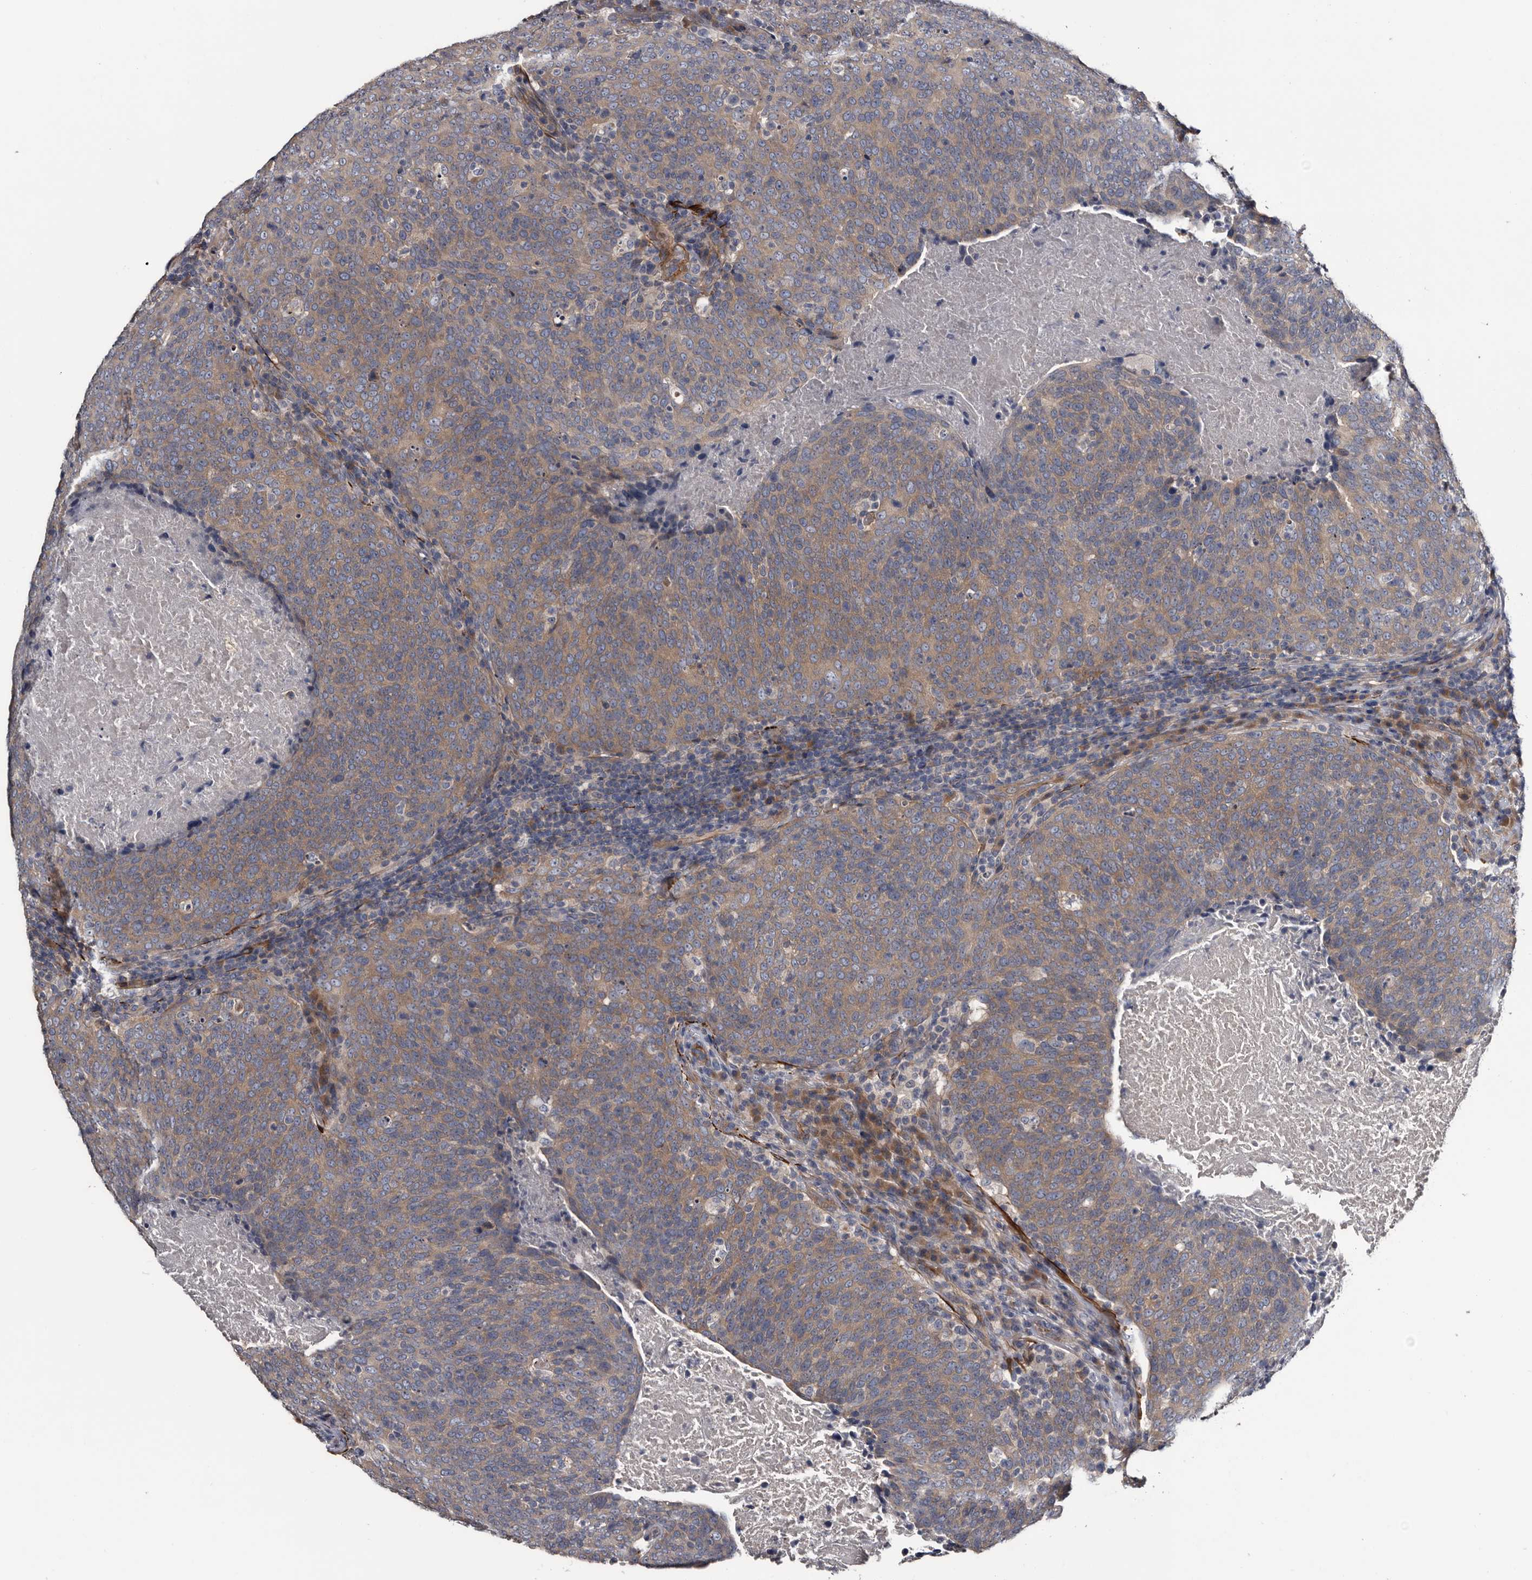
{"staining": {"intensity": "weak", "quantity": ">75%", "location": "cytoplasmic/membranous"}, "tissue": "head and neck cancer", "cell_type": "Tumor cells", "image_type": "cancer", "snomed": [{"axis": "morphology", "description": "Squamous cell carcinoma, NOS"}, {"axis": "morphology", "description": "Squamous cell carcinoma, metastatic, NOS"}, {"axis": "topography", "description": "Lymph node"}, {"axis": "topography", "description": "Head-Neck"}], "caption": "An immunohistochemistry image of tumor tissue is shown. Protein staining in brown labels weak cytoplasmic/membranous positivity in head and neck cancer within tumor cells.", "gene": "IARS1", "patient": {"sex": "male", "age": 62}}